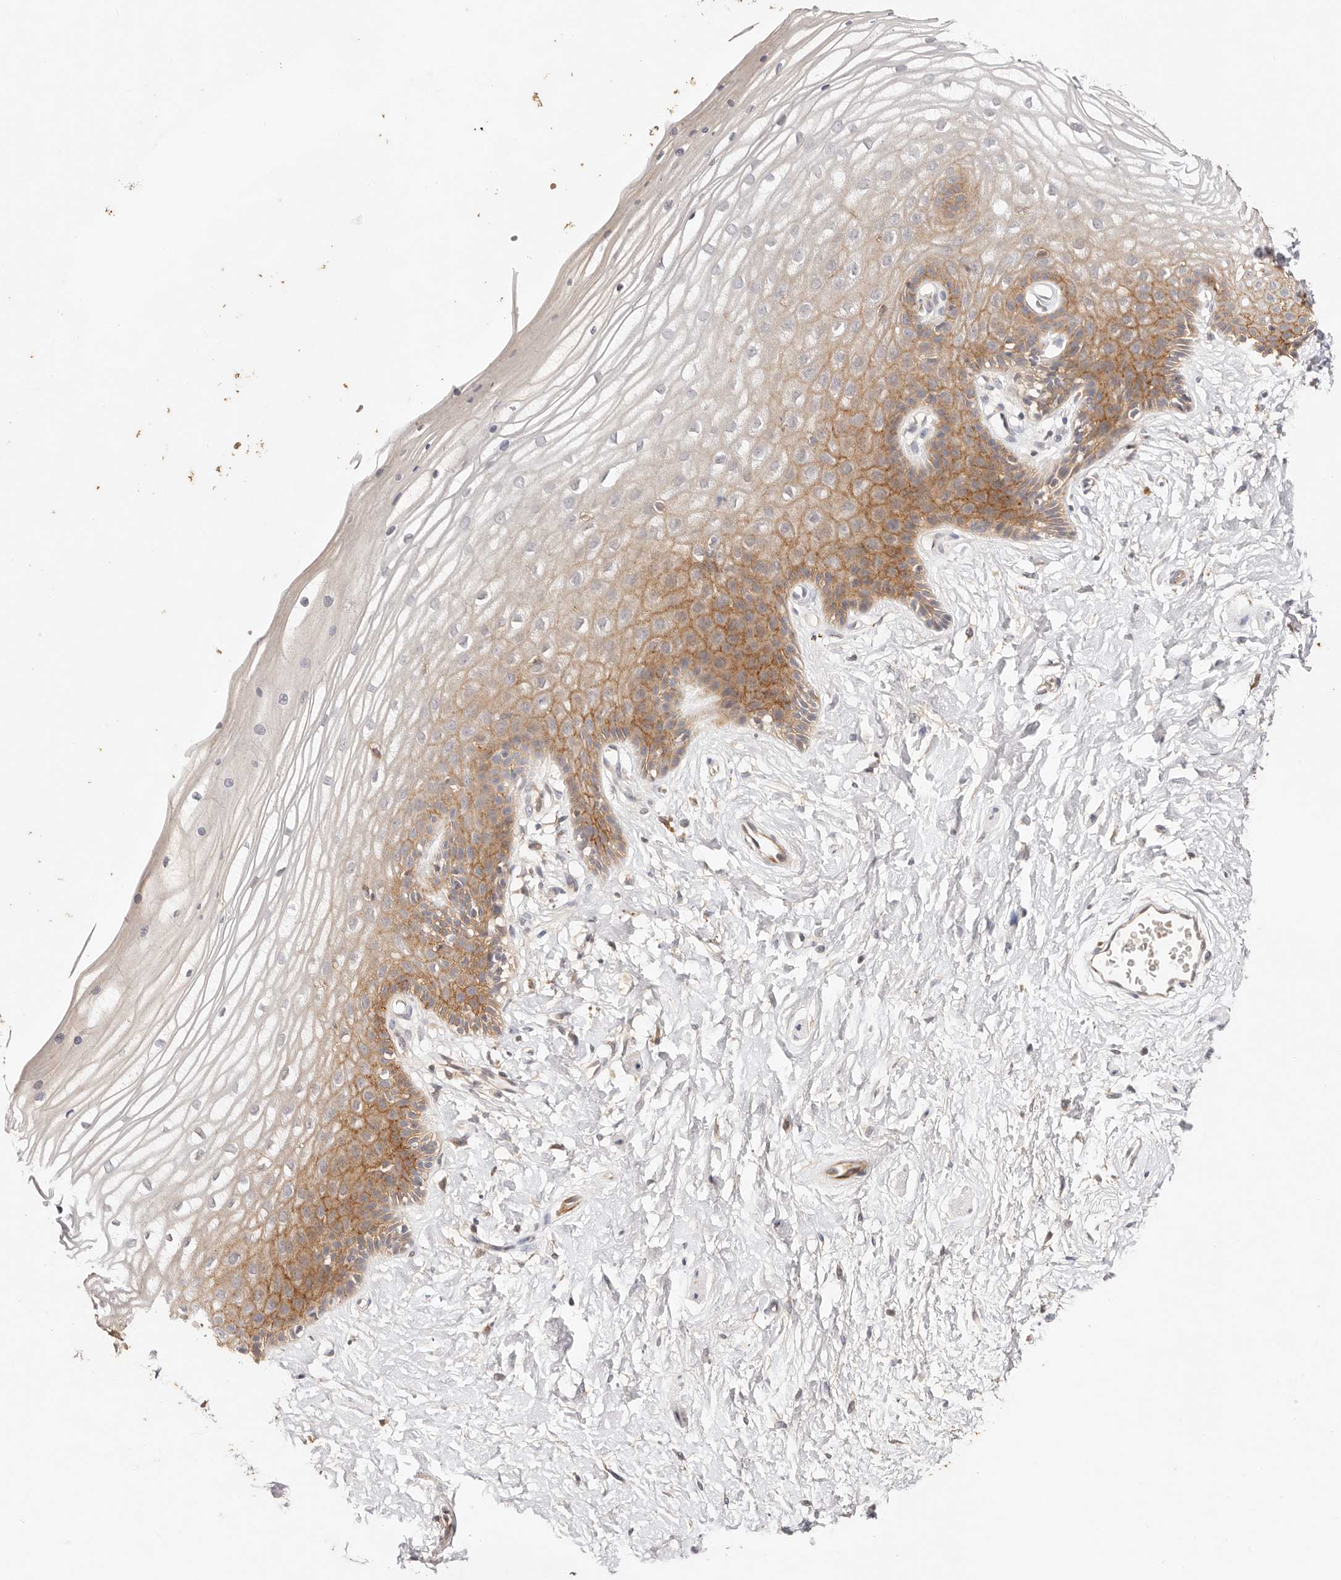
{"staining": {"intensity": "moderate", "quantity": "25%-75%", "location": "cytoplasmic/membranous"}, "tissue": "vagina", "cell_type": "Squamous epithelial cells", "image_type": "normal", "snomed": [{"axis": "morphology", "description": "Normal tissue, NOS"}, {"axis": "topography", "description": "Vagina"}, {"axis": "topography", "description": "Cervix"}], "caption": "Protein expression analysis of benign vagina shows moderate cytoplasmic/membranous positivity in about 25%-75% of squamous epithelial cells. Nuclei are stained in blue.", "gene": "CXADR", "patient": {"sex": "female", "age": 40}}